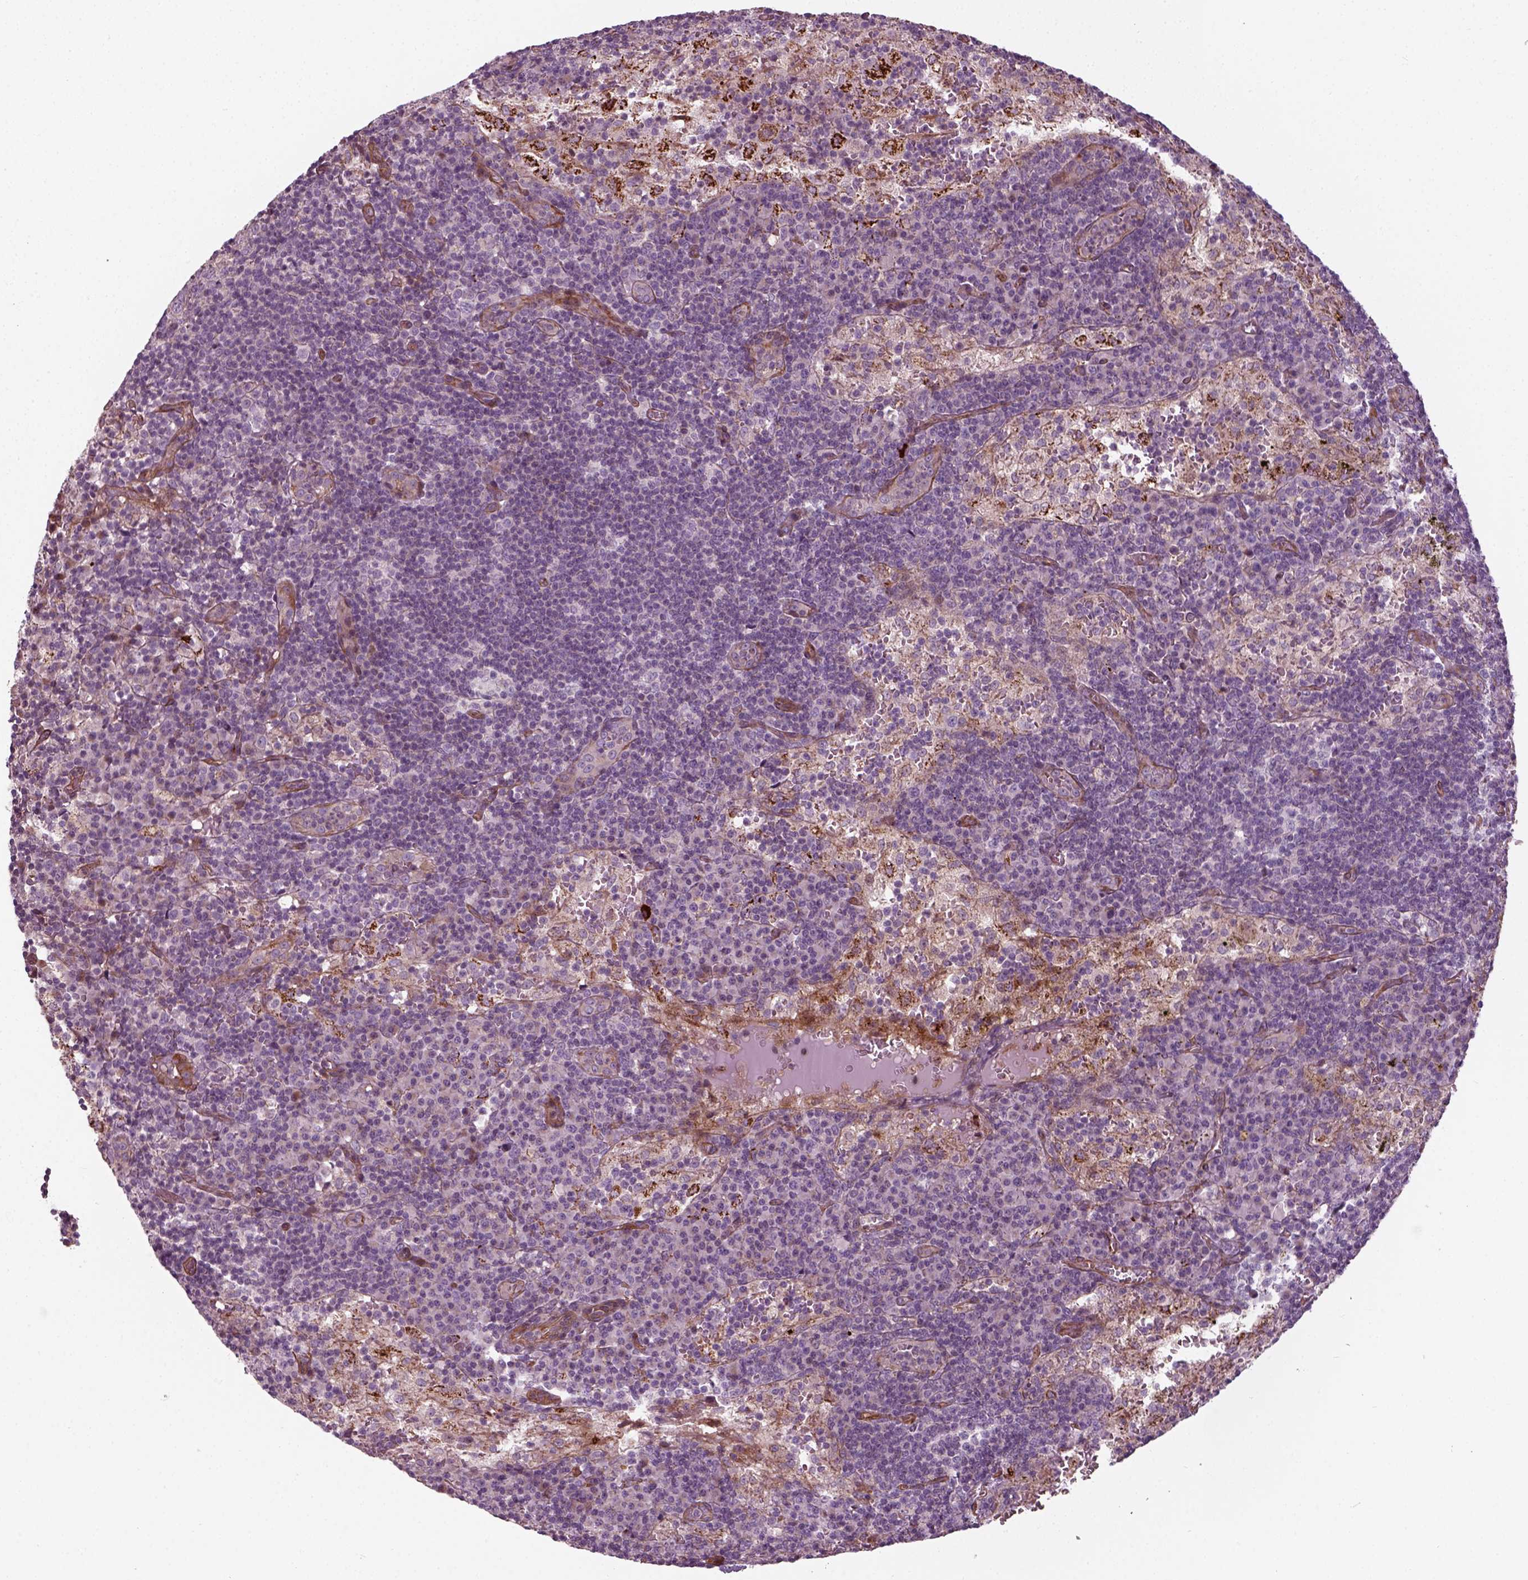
{"staining": {"intensity": "negative", "quantity": "none", "location": "none"}, "tissue": "lymph node", "cell_type": "Germinal center cells", "image_type": "normal", "snomed": [{"axis": "morphology", "description": "Normal tissue, NOS"}, {"axis": "topography", "description": "Lymph node"}], "caption": "Germinal center cells show no significant staining in unremarkable lymph node. (IHC, brightfield microscopy, high magnification).", "gene": "DNASE1L1", "patient": {"sex": "male", "age": 62}}